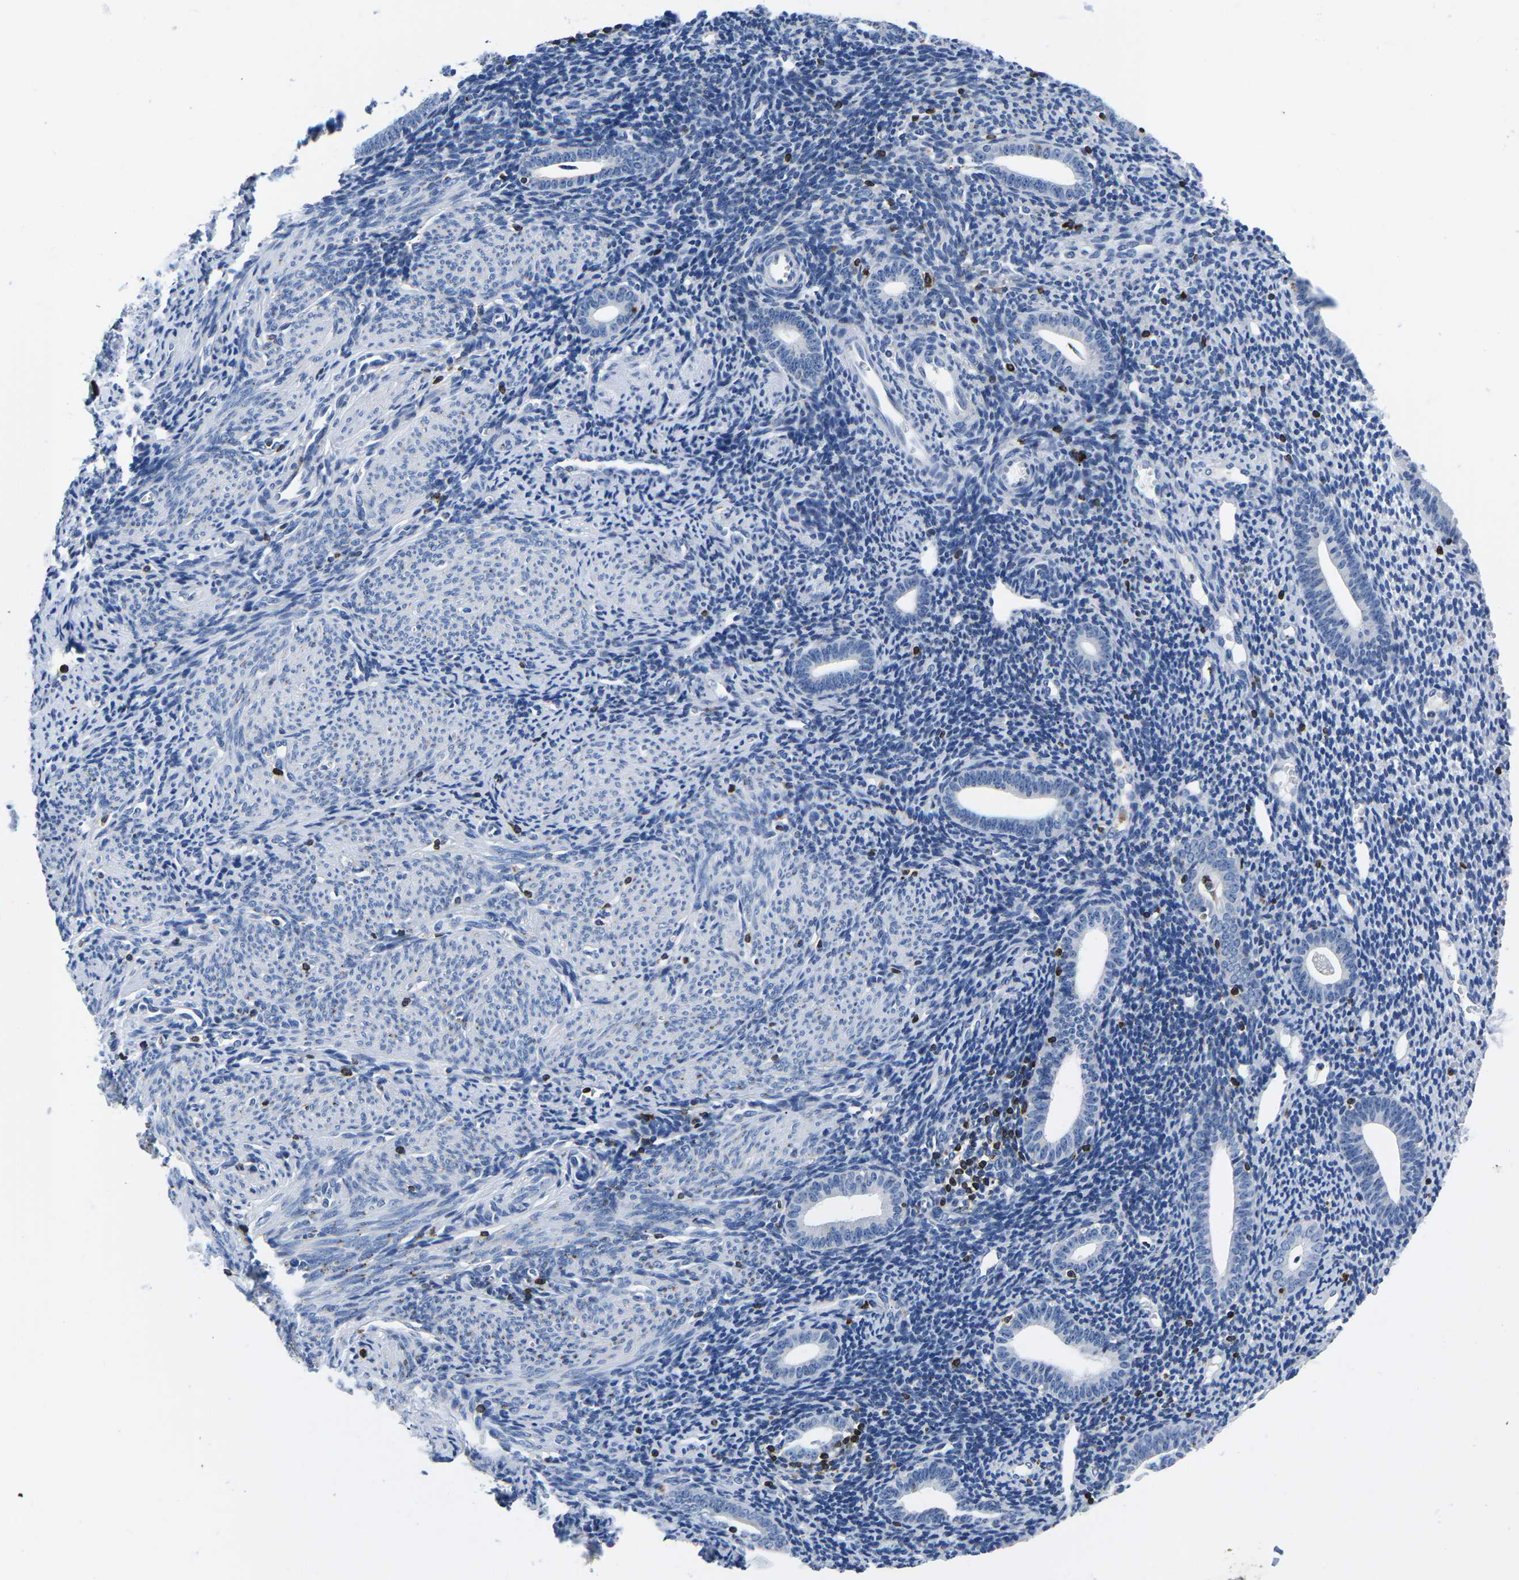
{"staining": {"intensity": "negative", "quantity": "none", "location": "none"}, "tissue": "endometrium", "cell_type": "Cells in endometrial stroma", "image_type": "normal", "snomed": [{"axis": "morphology", "description": "Normal tissue, NOS"}, {"axis": "topography", "description": "Endometrium"}], "caption": "A high-resolution histopathology image shows IHC staining of normal endometrium, which demonstrates no significant positivity in cells in endometrial stroma.", "gene": "CTSW", "patient": {"sex": "female", "age": 50}}